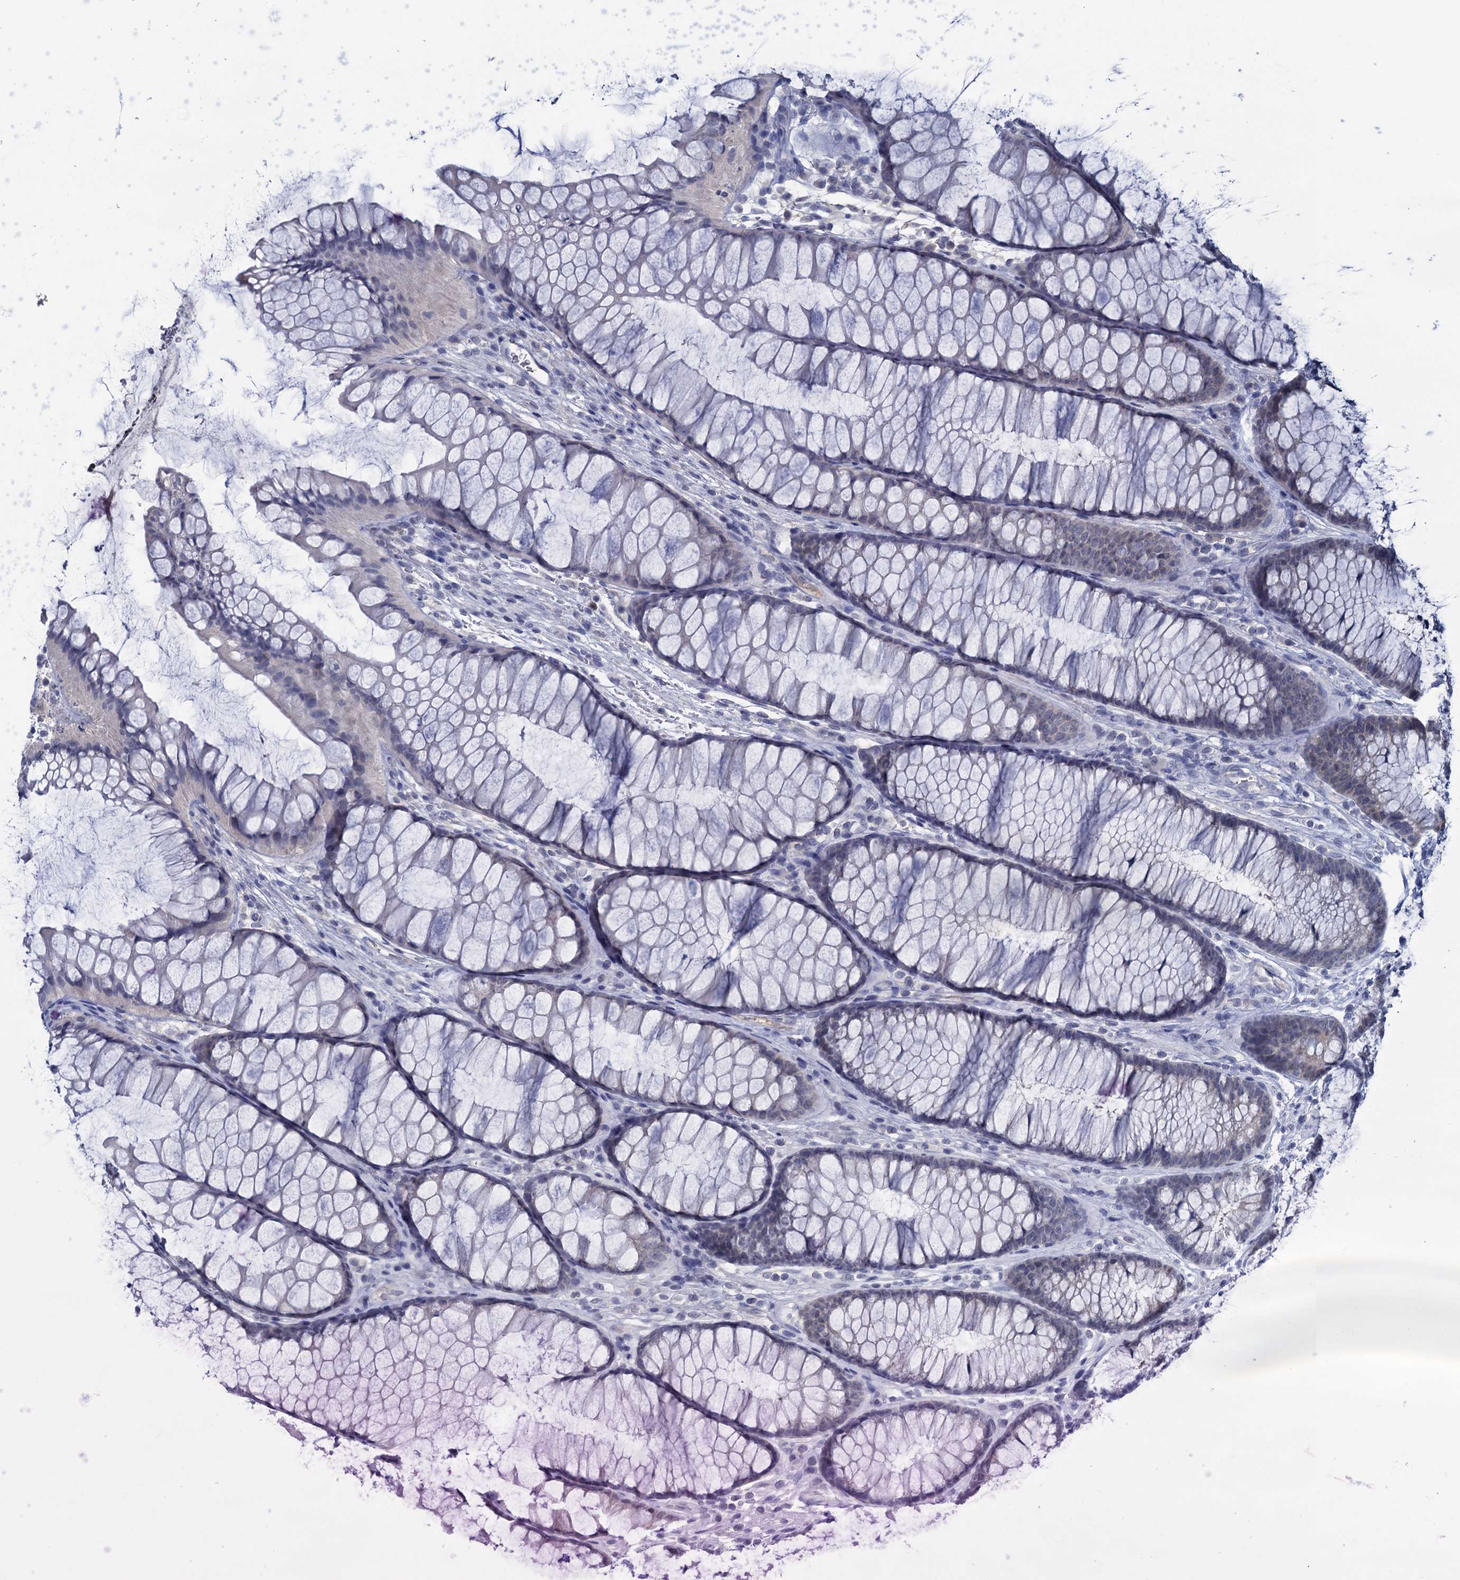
{"staining": {"intensity": "weak", "quantity": "25%-75%", "location": "cytoplasmic/membranous"}, "tissue": "colon", "cell_type": "Endothelial cells", "image_type": "normal", "snomed": [{"axis": "morphology", "description": "Normal tissue, NOS"}, {"axis": "topography", "description": "Colon"}], "caption": "Colon stained with DAB immunohistochemistry (IHC) demonstrates low levels of weak cytoplasmic/membranous staining in about 25%-75% of endothelial cells.", "gene": "GLO1", "patient": {"sex": "female", "age": 82}}